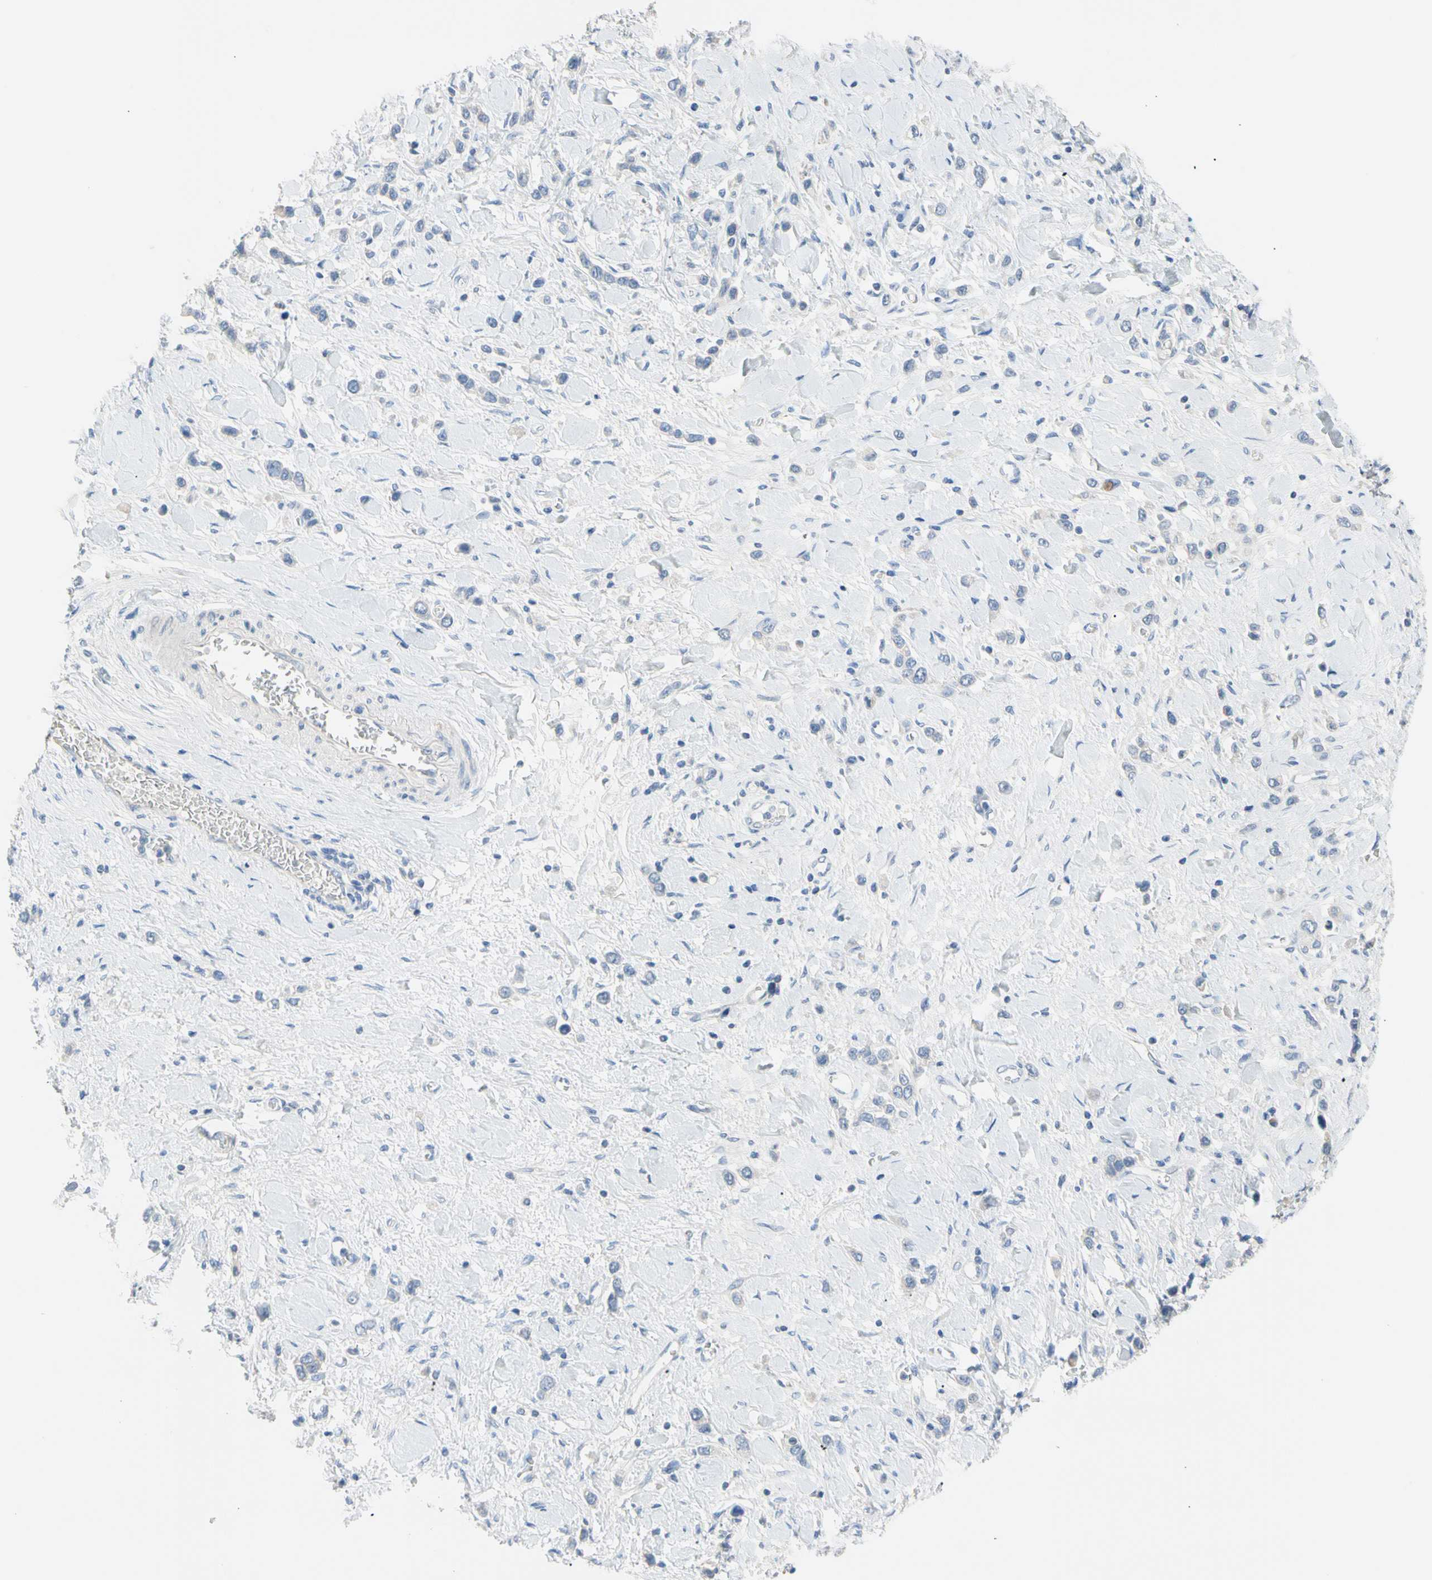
{"staining": {"intensity": "negative", "quantity": "none", "location": "none"}, "tissue": "stomach cancer", "cell_type": "Tumor cells", "image_type": "cancer", "snomed": [{"axis": "morphology", "description": "Normal tissue, NOS"}, {"axis": "morphology", "description": "Adenocarcinoma, NOS"}, {"axis": "topography", "description": "Stomach, upper"}, {"axis": "topography", "description": "Stomach"}], "caption": "A photomicrograph of human stomach cancer is negative for staining in tumor cells.", "gene": "MARK1", "patient": {"sex": "female", "age": 65}}